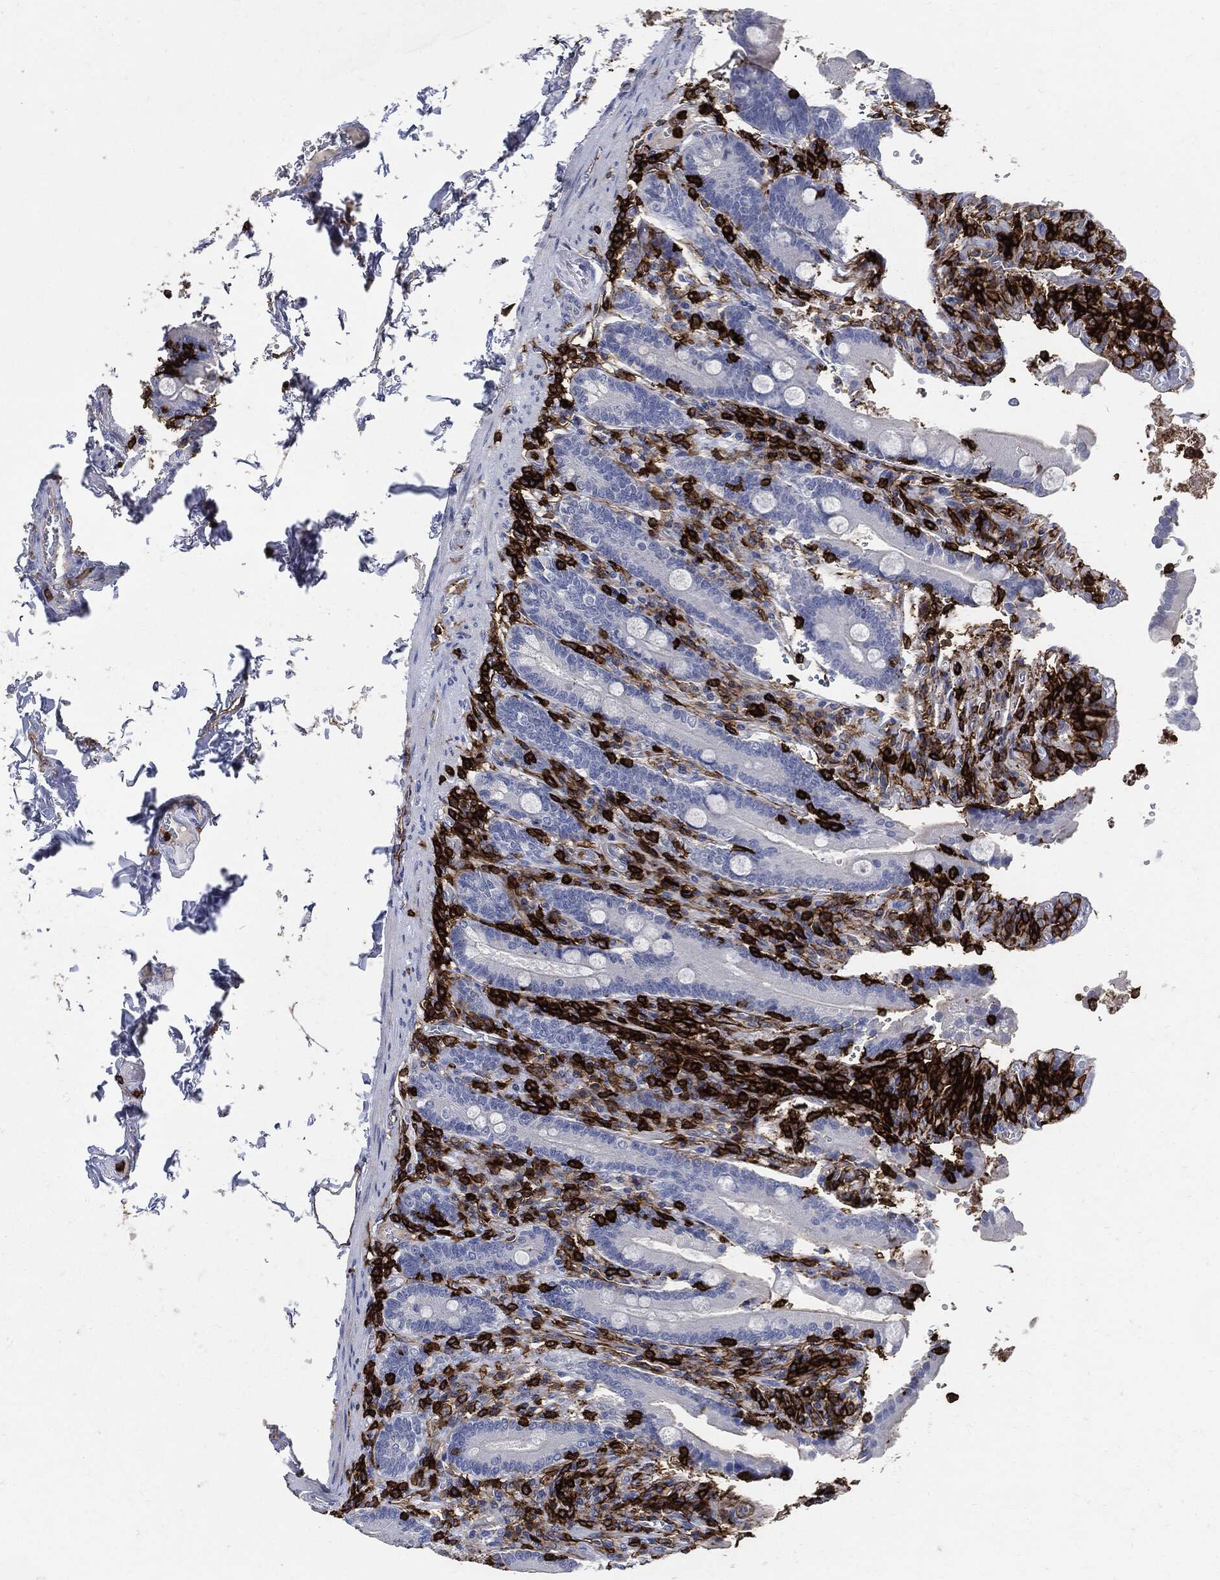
{"staining": {"intensity": "negative", "quantity": "none", "location": "none"}, "tissue": "duodenum", "cell_type": "Glandular cells", "image_type": "normal", "snomed": [{"axis": "morphology", "description": "Normal tissue, NOS"}, {"axis": "topography", "description": "Duodenum"}], "caption": "Immunohistochemistry of unremarkable human duodenum exhibits no positivity in glandular cells.", "gene": "PTPRC", "patient": {"sex": "female", "age": 62}}